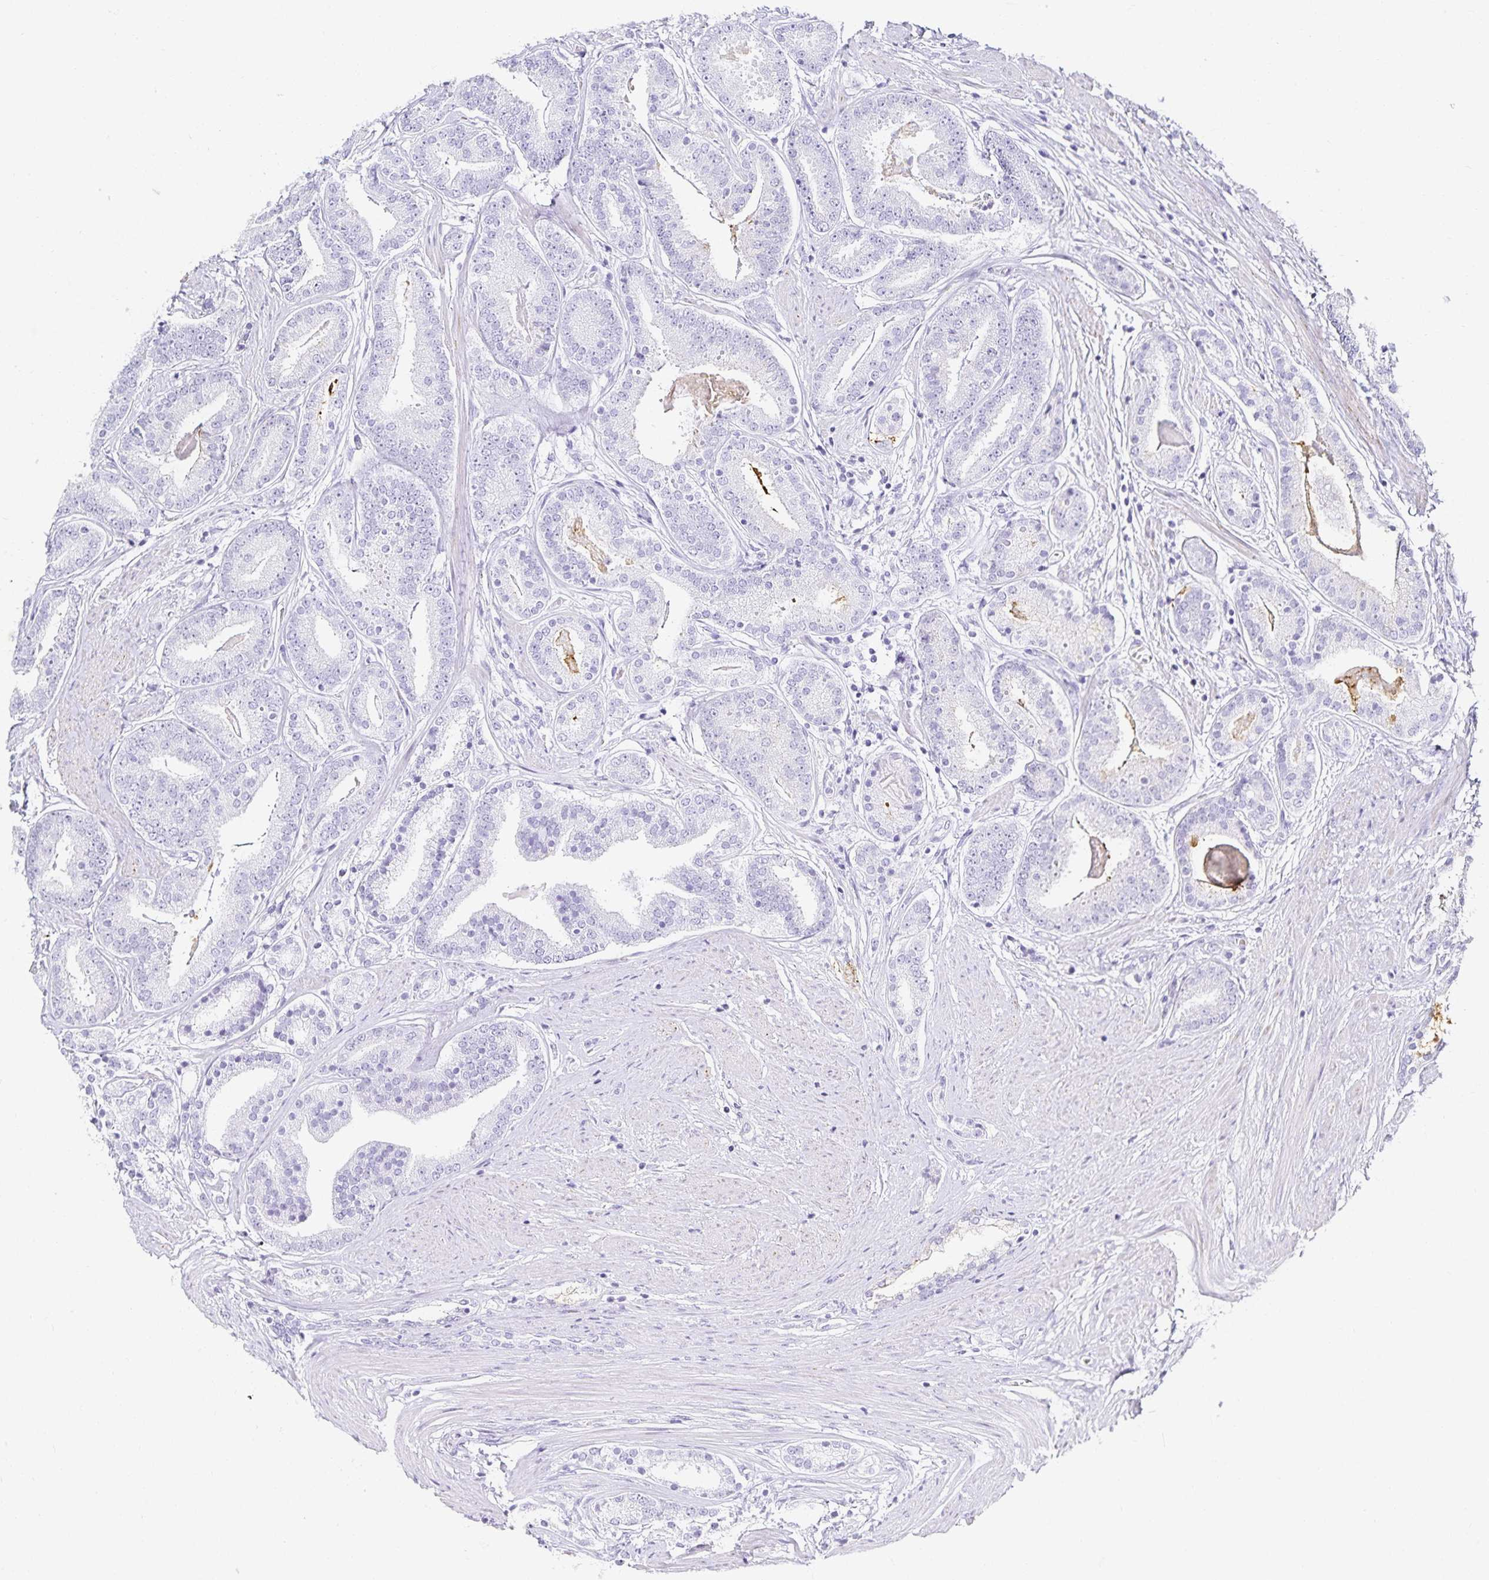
{"staining": {"intensity": "negative", "quantity": "none", "location": "none"}, "tissue": "prostate cancer", "cell_type": "Tumor cells", "image_type": "cancer", "snomed": [{"axis": "morphology", "description": "Adenocarcinoma, High grade"}, {"axis": "topography", "description": "Prostate"}], "caption": "This is an immunohistochemistry (IHC) micrograph of human high-grade adenocarcinoma (prostate). There is no positivity in tumor cells.", "gene": "GP2", "patient": {"sex": "male", "age": 63}}